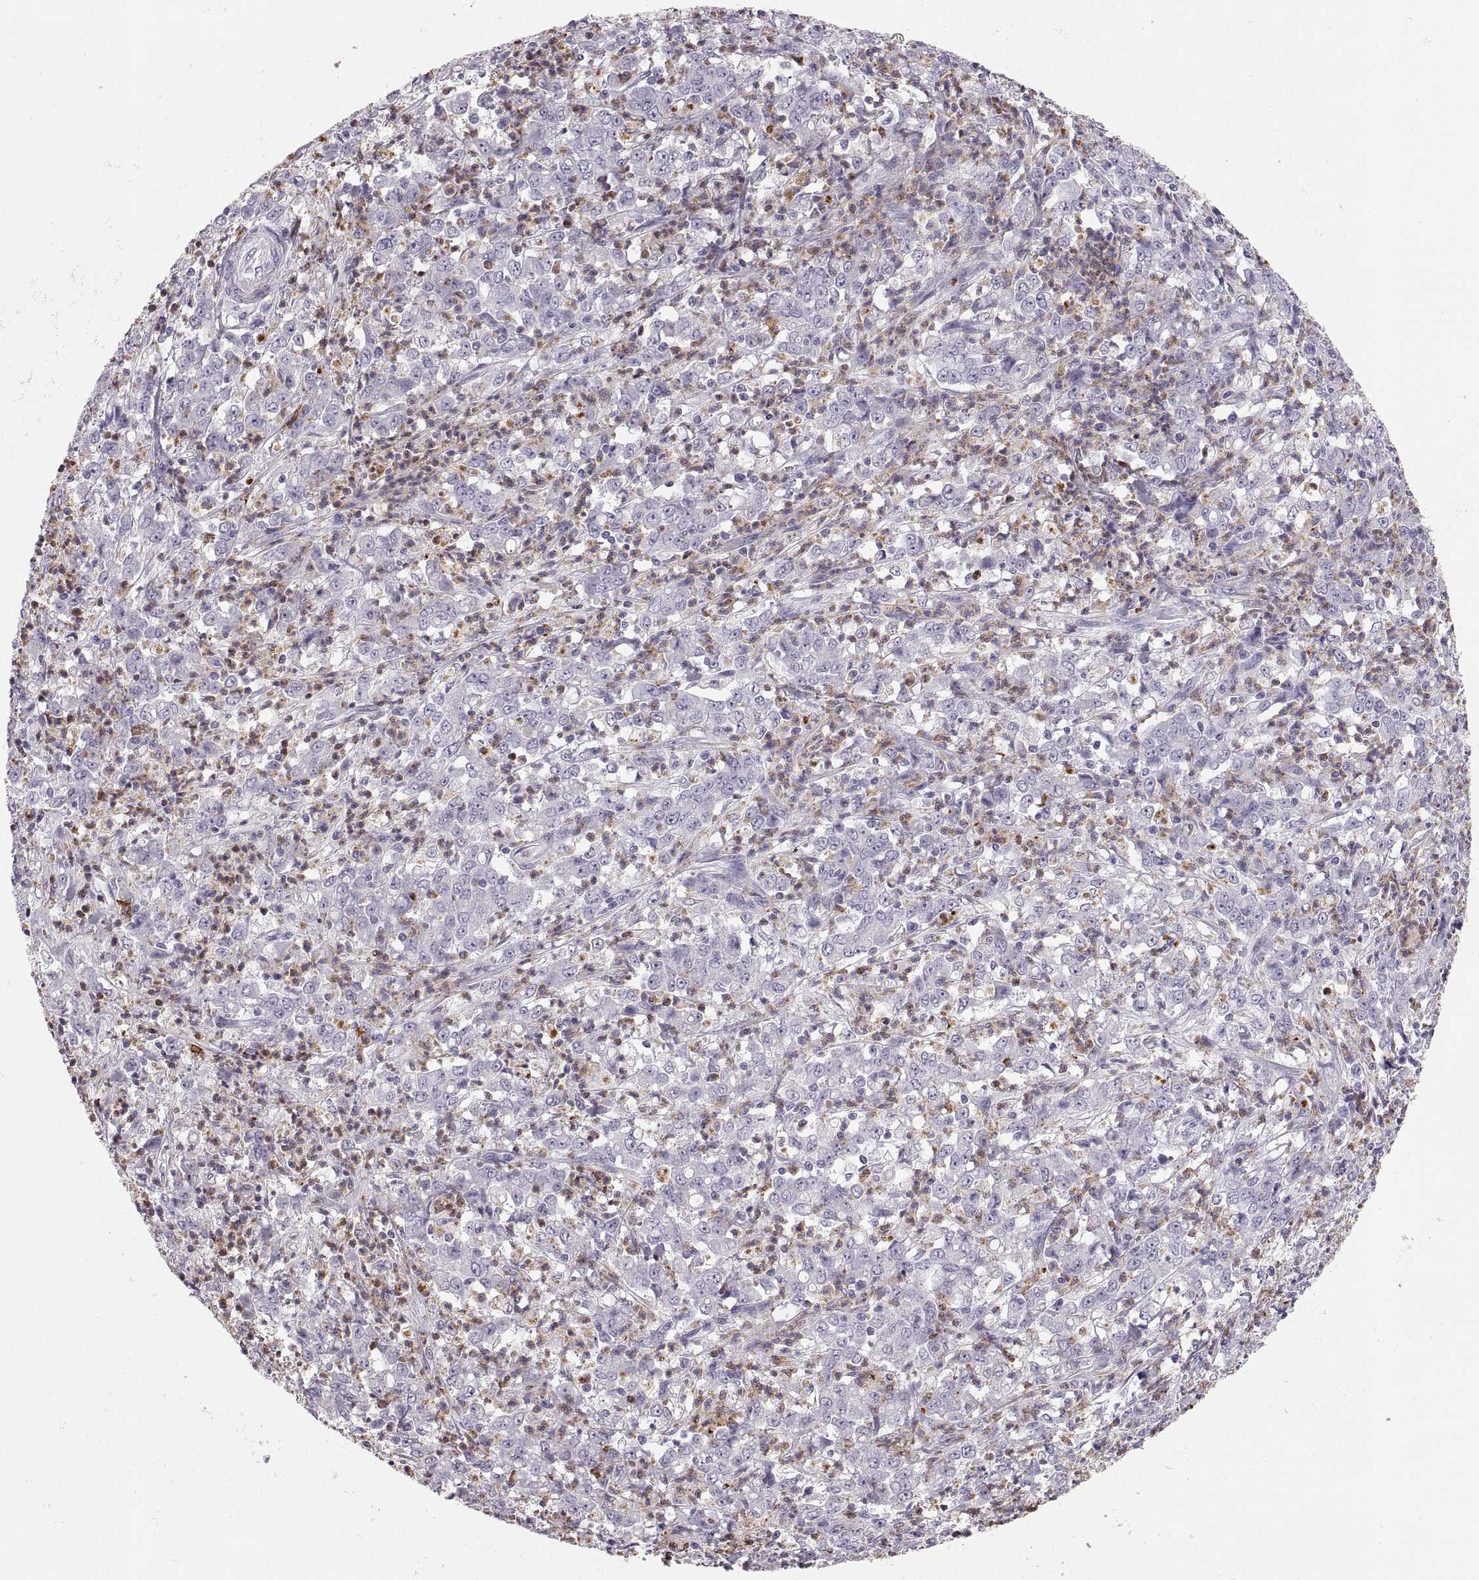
{"staining": {"intensity": "negative", "quantity": "none", "location": "none"}, "tissue": "stomach cancer", "cell_type": "Tumor cells", "image_type": "cancer", "snomed": [{"axis": "morphology", "description": "Adenocarcinoma, NOS"}, {"axis": "topography", "description": "Stomach, lower"}], "caption": "High power microscopy photomicrograph of an IHC image of stomach adenocarcinoma, revealing no significant staining in tumor cells.", "gene": "MILR1", "patient": {"sex": "female", "age": 71}}